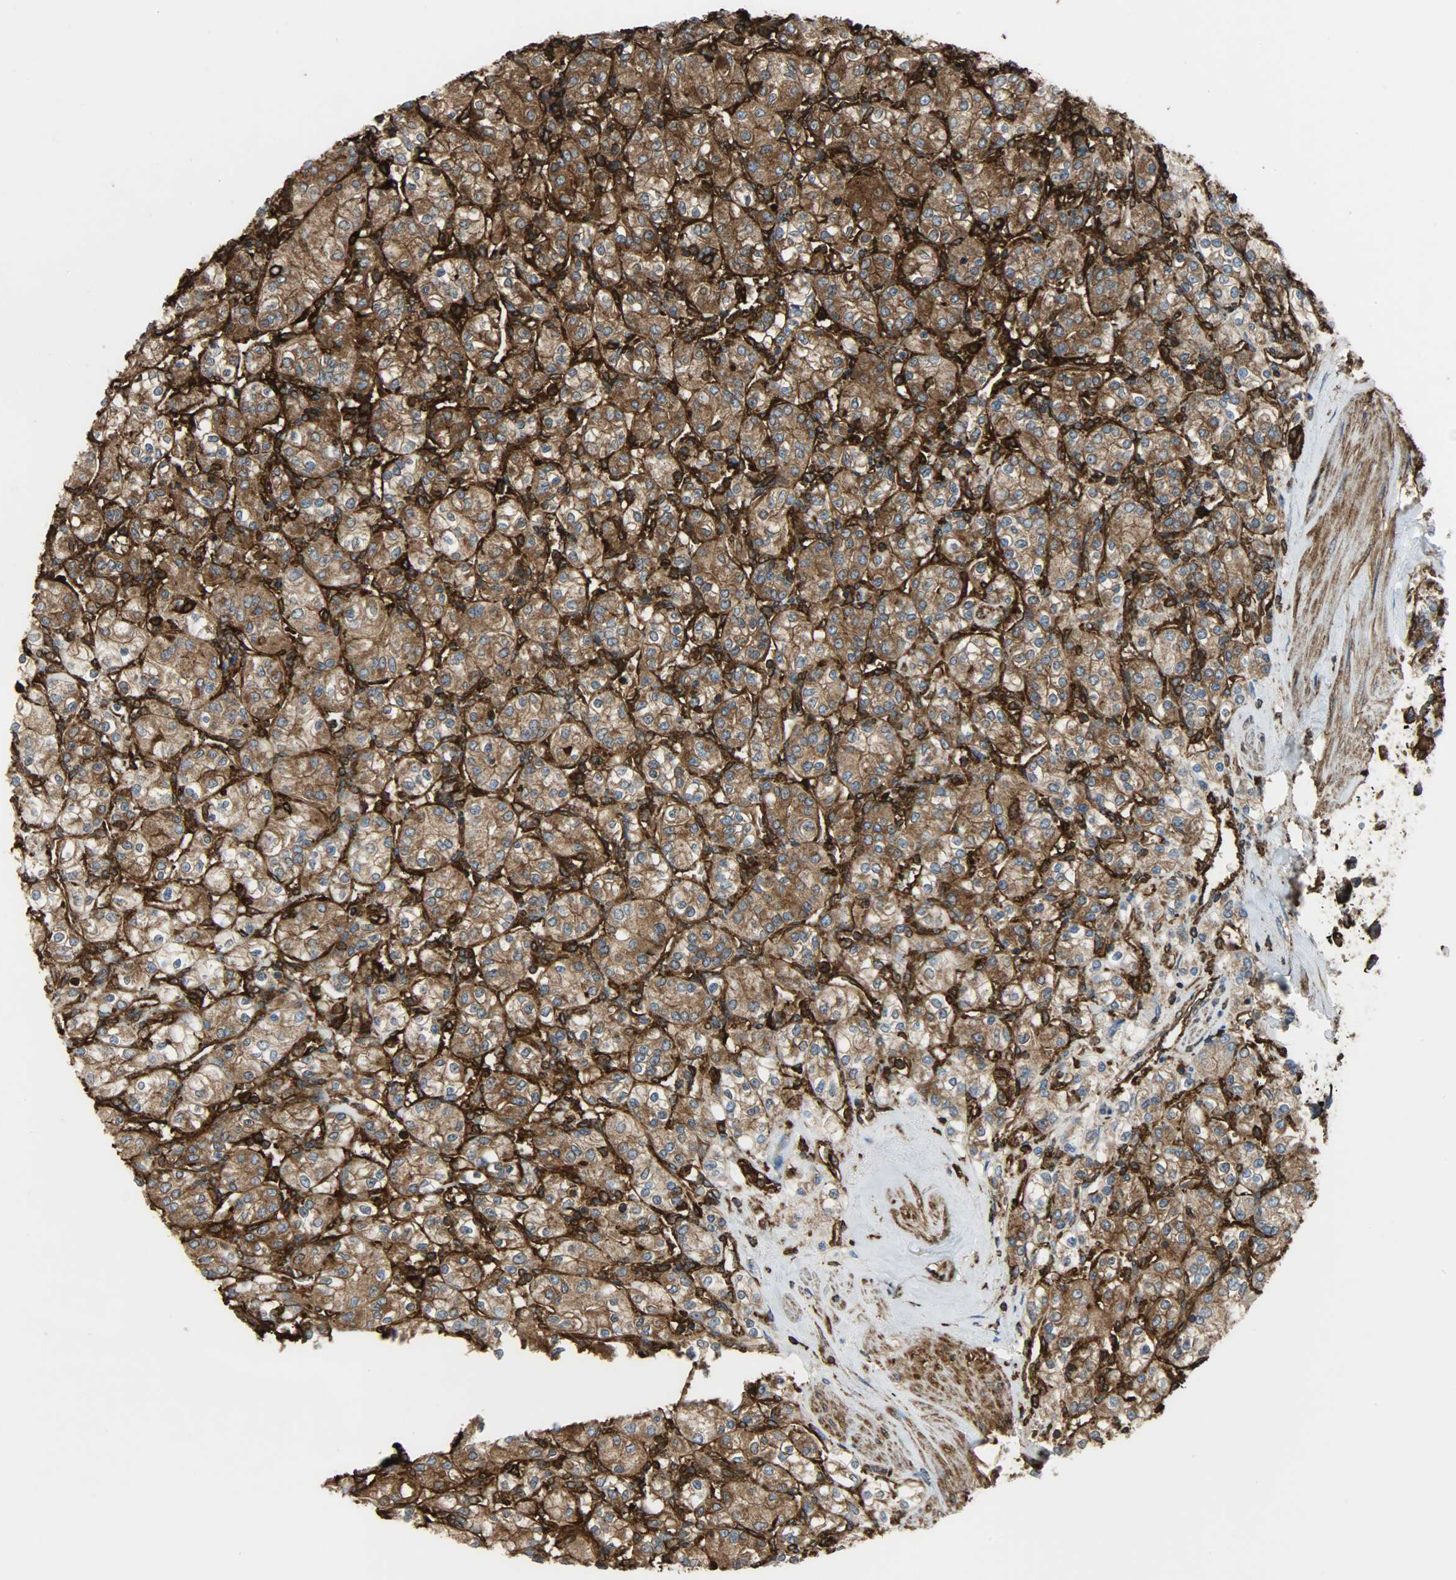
{"staining": {"intensity": "strong", "quantity": ">75%", "location": "cytoplasmic/membranous"}, "tissue": "renal cancer", "cell_type": "Tumor cells", "image_type": "cancer", "snomed": [{"axis": "morphology", "description": "Adenocarcinoma, NOS"}, {"axis": "topography", "description": "Kidney"}], "caption": "This image displays renal adenocarcinoma stained with IHC to label a protein in brown. The cytoplasmic/membranous of tumor cells show strong positivity for the protein. Nuclei are counter-stained blue.", "gene": "VASP", "patient": {"sex": "male", "age": 77}}